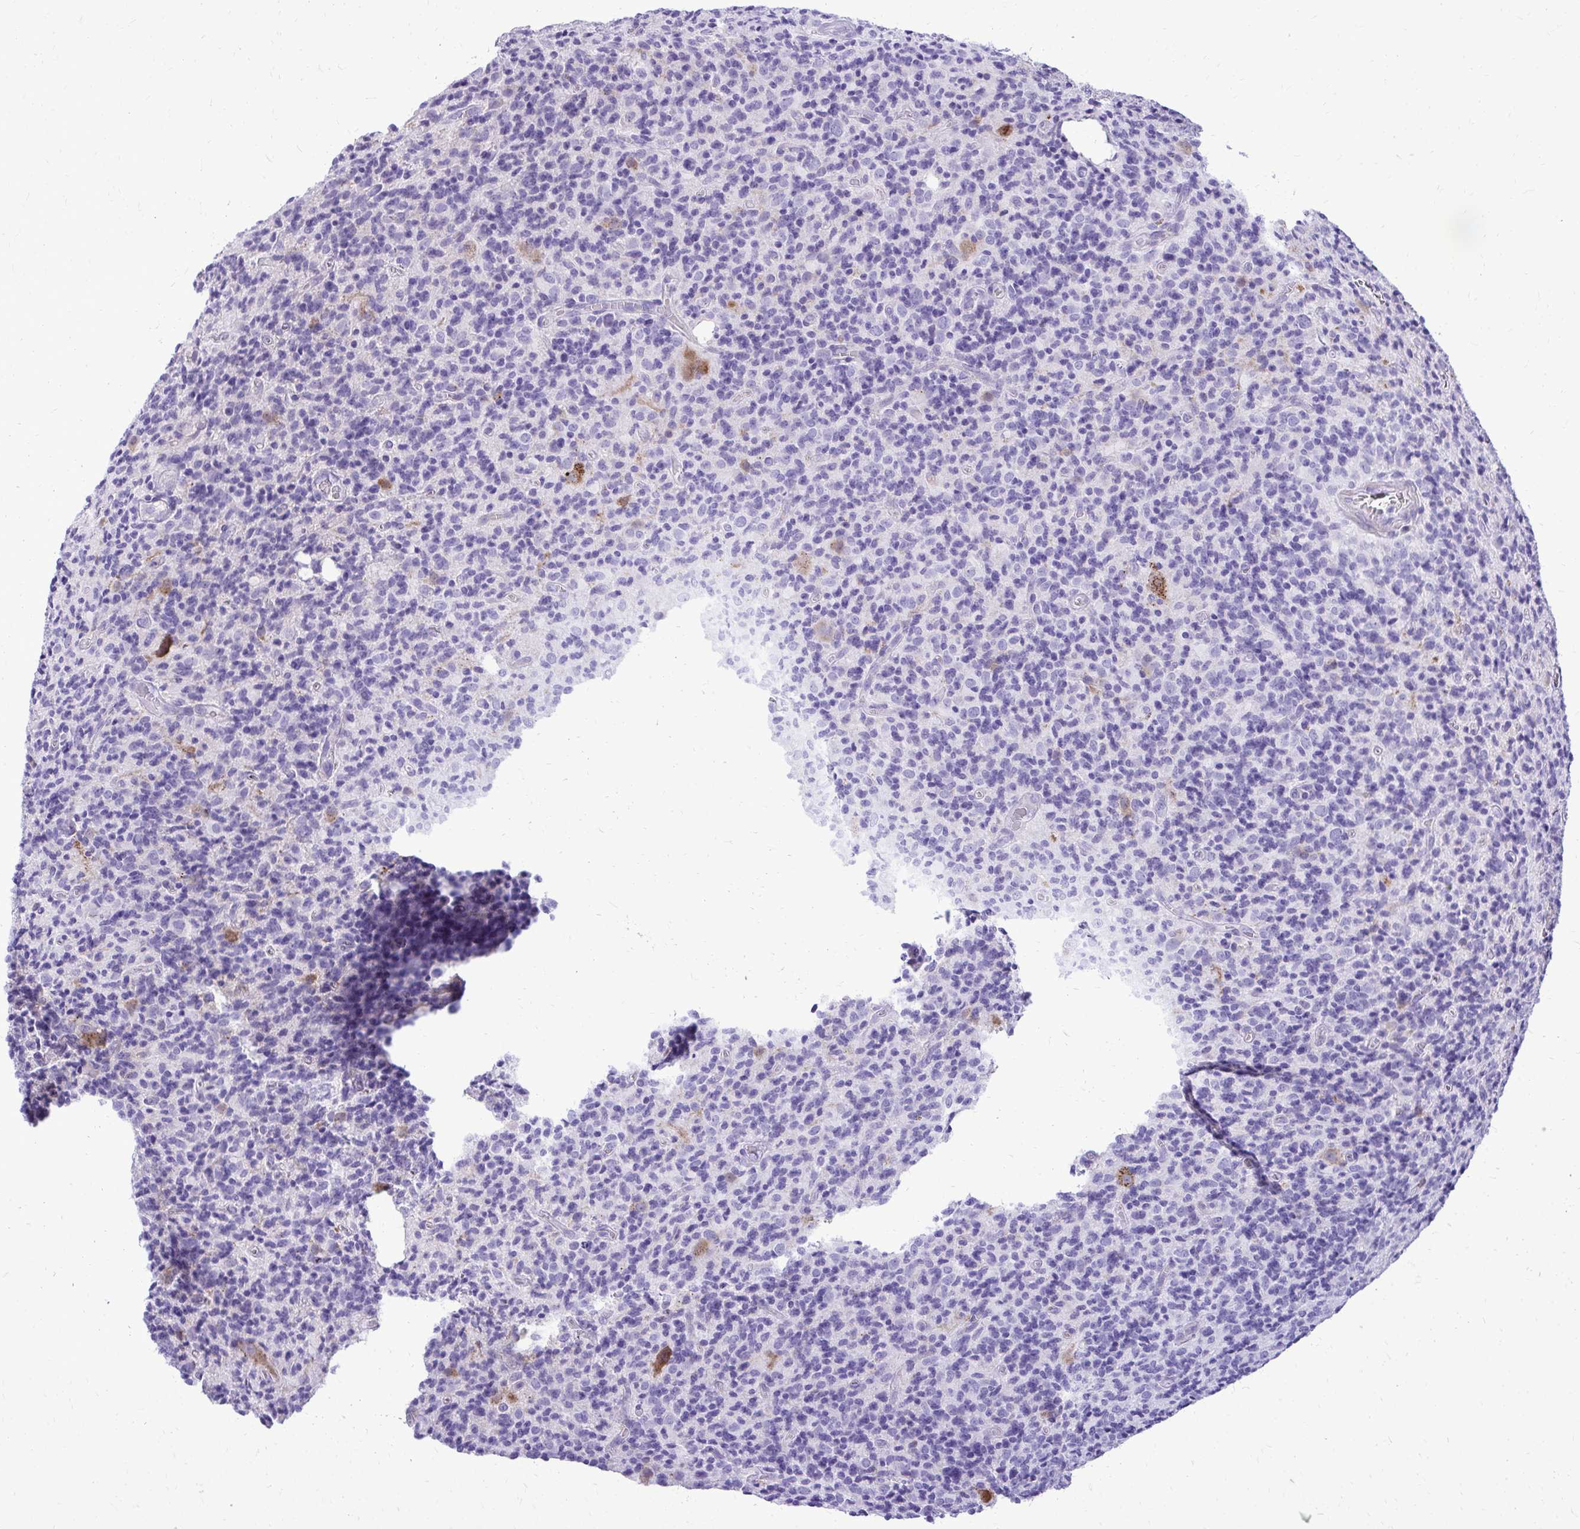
{"staining": {"intensity": "negative", "quantity": "none", "location": "none"}, "tissue": "glioma", "cell_type": "Tumor cells", "image_type": "cancer", "snomed": [{"axis": "morphology", "description": "Glioma, malignant, High grade"}, {"axis": "topography", "description": "Brain"}], "caption": "This is an immunohistochemistry (IHC) photomicrograph of glioma. There is no staining in tumor cells.", "gene": "PELI3", "patient": {"sex": "male", "age": 76}}